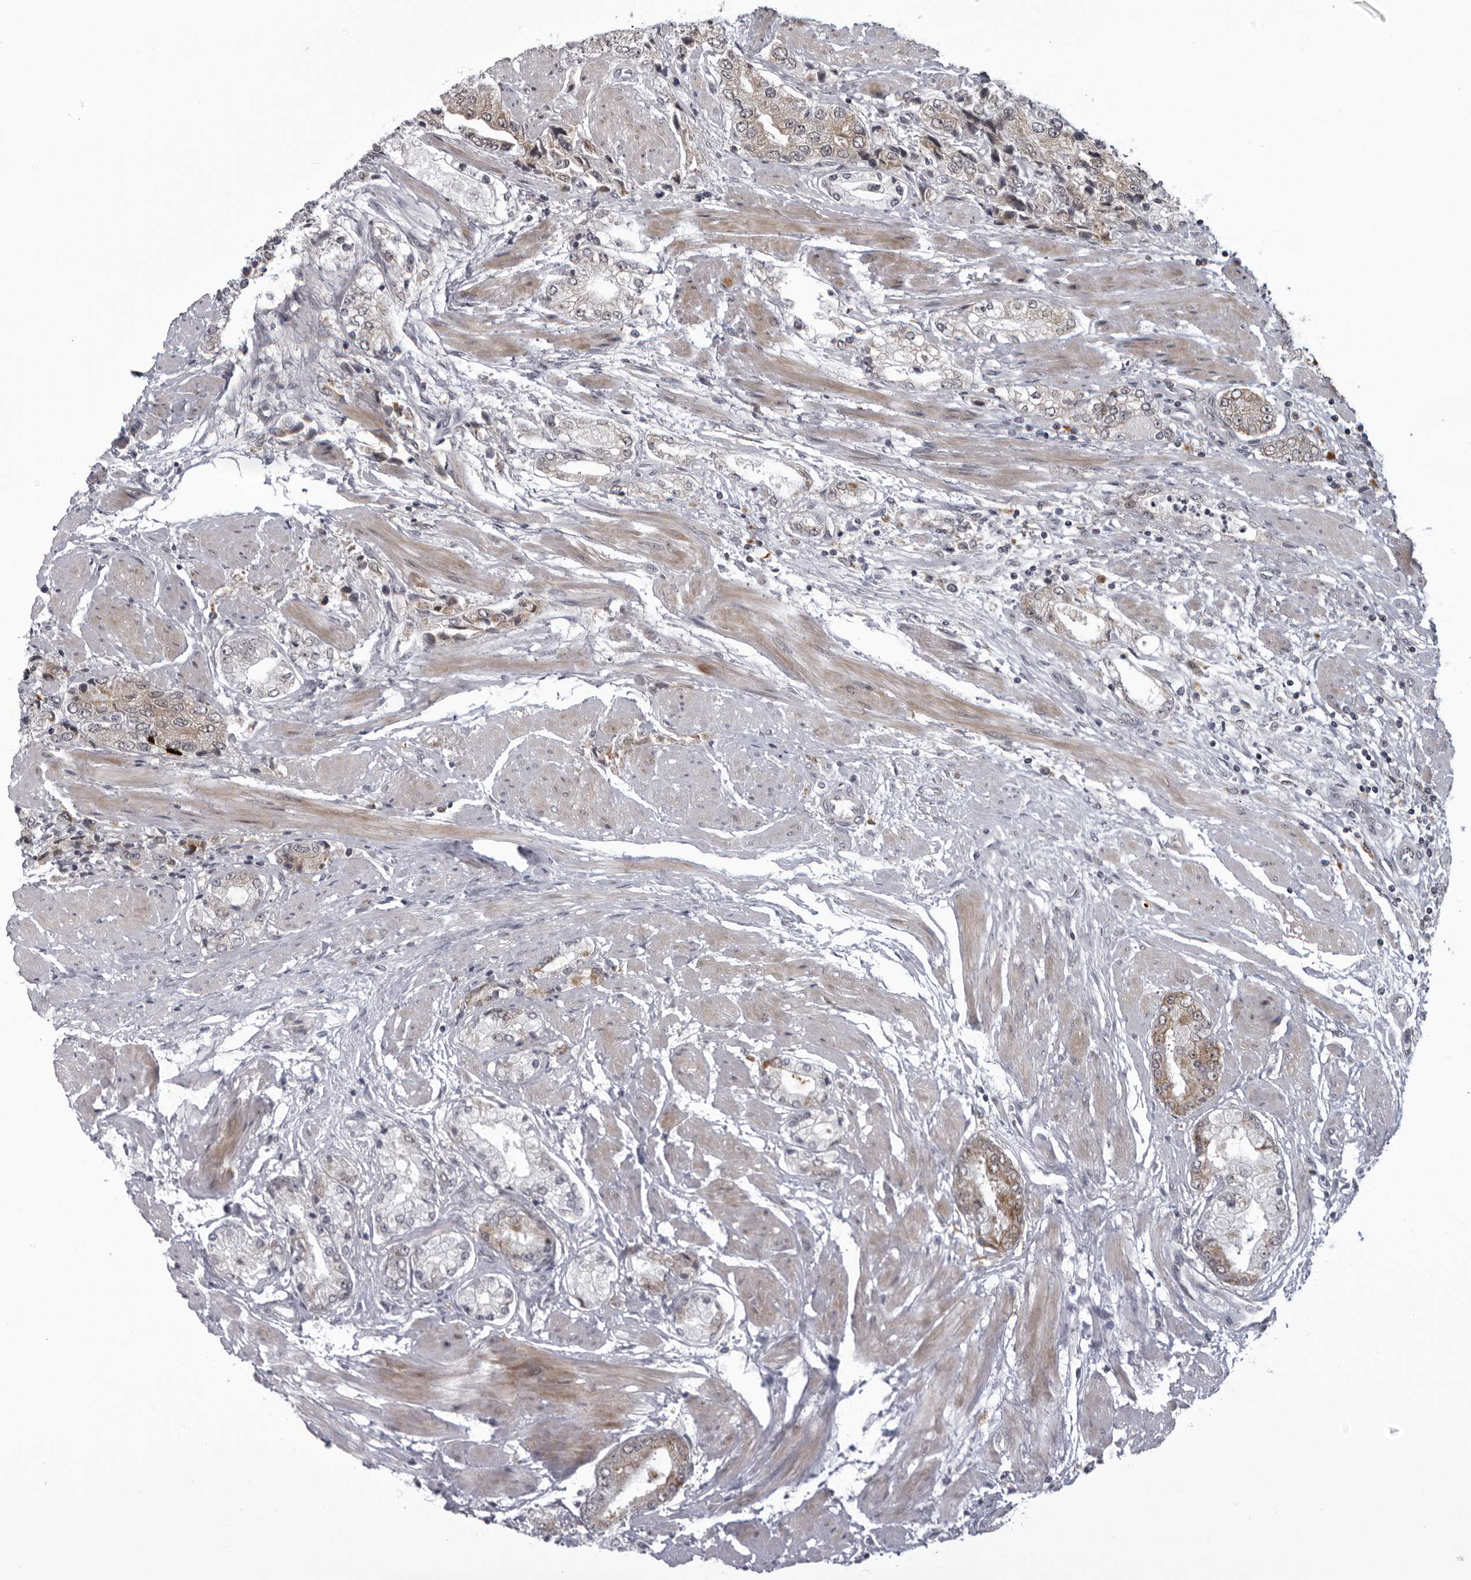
{"staining": {"intensity": "moderate", "quantity": "<25%", "location": "cytoplasmic/membranous"}, "tissue": "prostate cancer", "cell_type": "Tumor cells", "image_type": "cancer", "snomed": [{"axis": "morphology", "description": "Adenocarcinoma, High grade"}, {"axis": "topography", "description": "Prostate"}], "caption": "A micrograph of prostate cancer stained for a protein reveals moderate cytoplasmic/membranous brown staining in tumor cells.", "gene": "THOP1", "patient": {"sex": "male", "age": 50}}